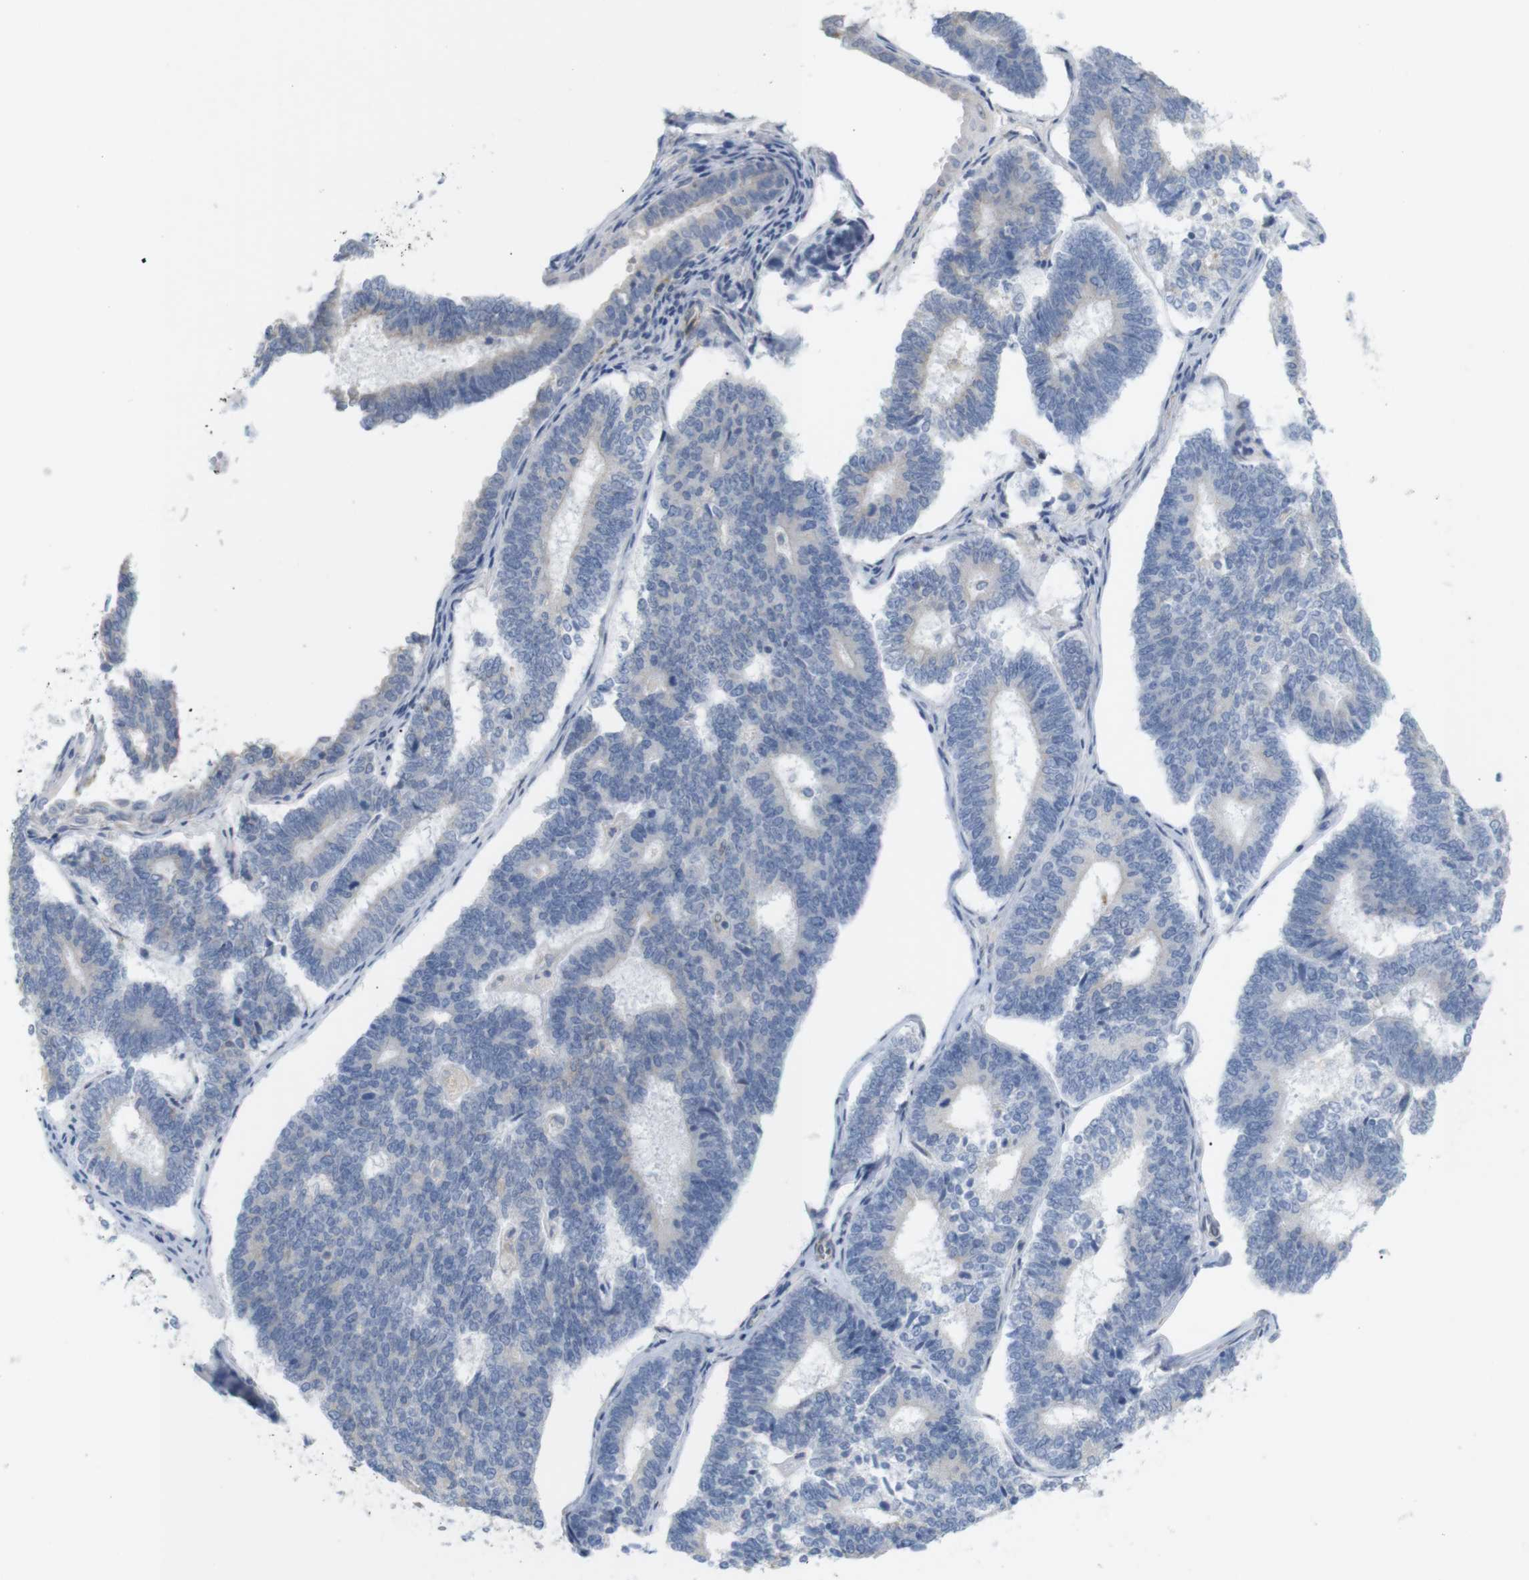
{"staining": {"intensity": "negative", "quantity": "none", "location": "none"}, "tissue": "endometrial cancer", "cell_type": "Tumor cells", "image_type": "cancer", "snomed": [{"axis": "morphology", "description": "Adenocarcinoma, NOS"}, {"axis": "topography", "description": "Endometrium"}], "caption": "Immunohistochemistry of endometrial cancer (adenocarcinoma) displays no expression in tumor cells. The staining was performed using DAB to visualize the protein expression in brown, while the nuclei were stained in blue with hematoxylin (Magnification: 20x).", "gene": "ITPR1", "patient": {"sex": "female", "age": 70}}